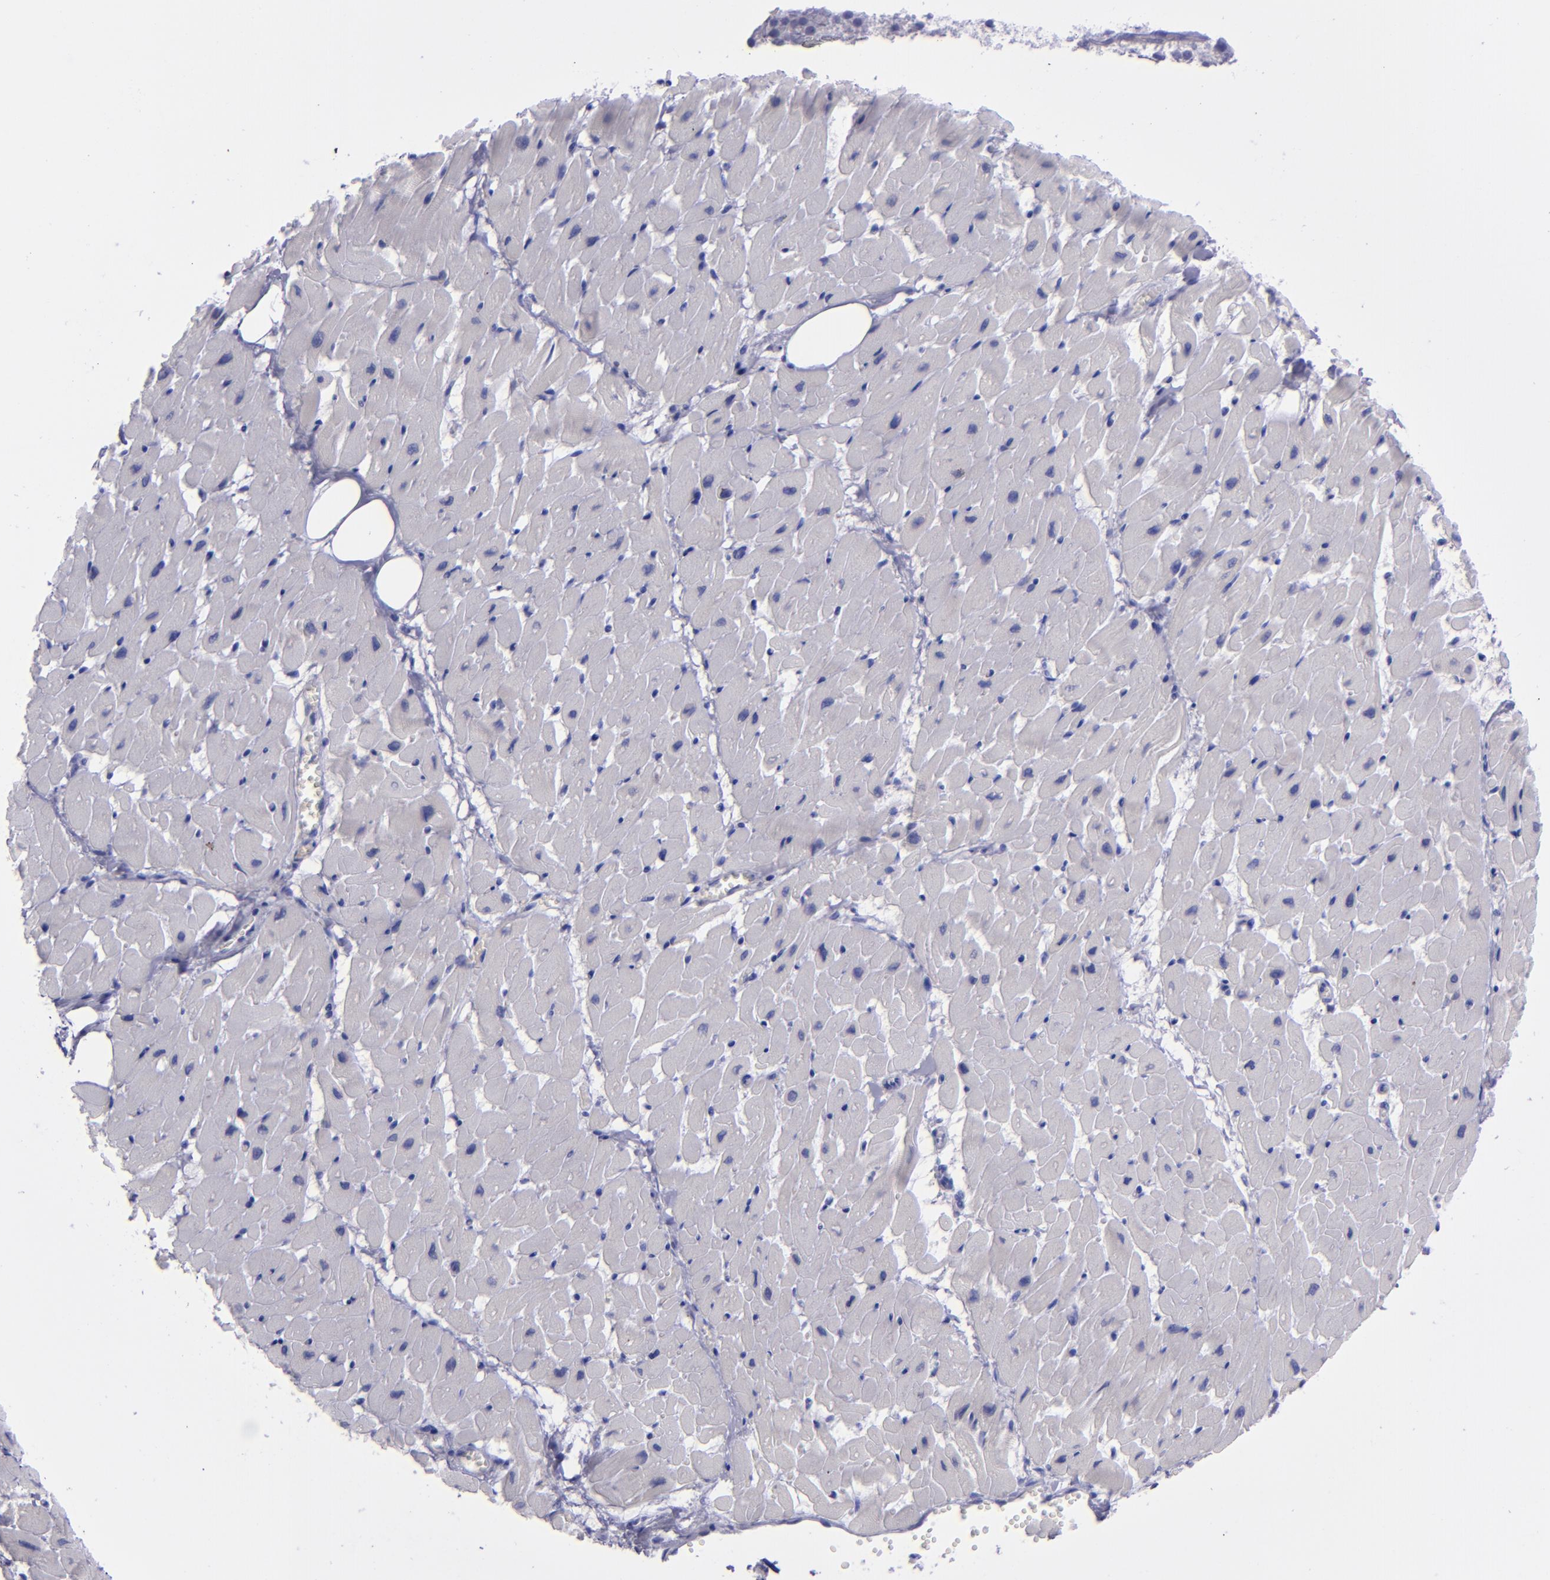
{"staining": {"intensity": "negative", "quantity": "none", "location": "none"}, "tissue": "heart muscle", "cell_type": "Cardiomyocytes", "image_type": "normal", "snomed": [{"axis": "morphology", "description": "Normal tissue, NOS"}, {"axis": "topography", "description": "Heart"}], "caption": "Heart muscle stained for a protein using immunohistochemistry exhibits no positivity cardiomyocytes.", "gene": "TOP2A", "patient": {"sex": "female", "age": 19}}